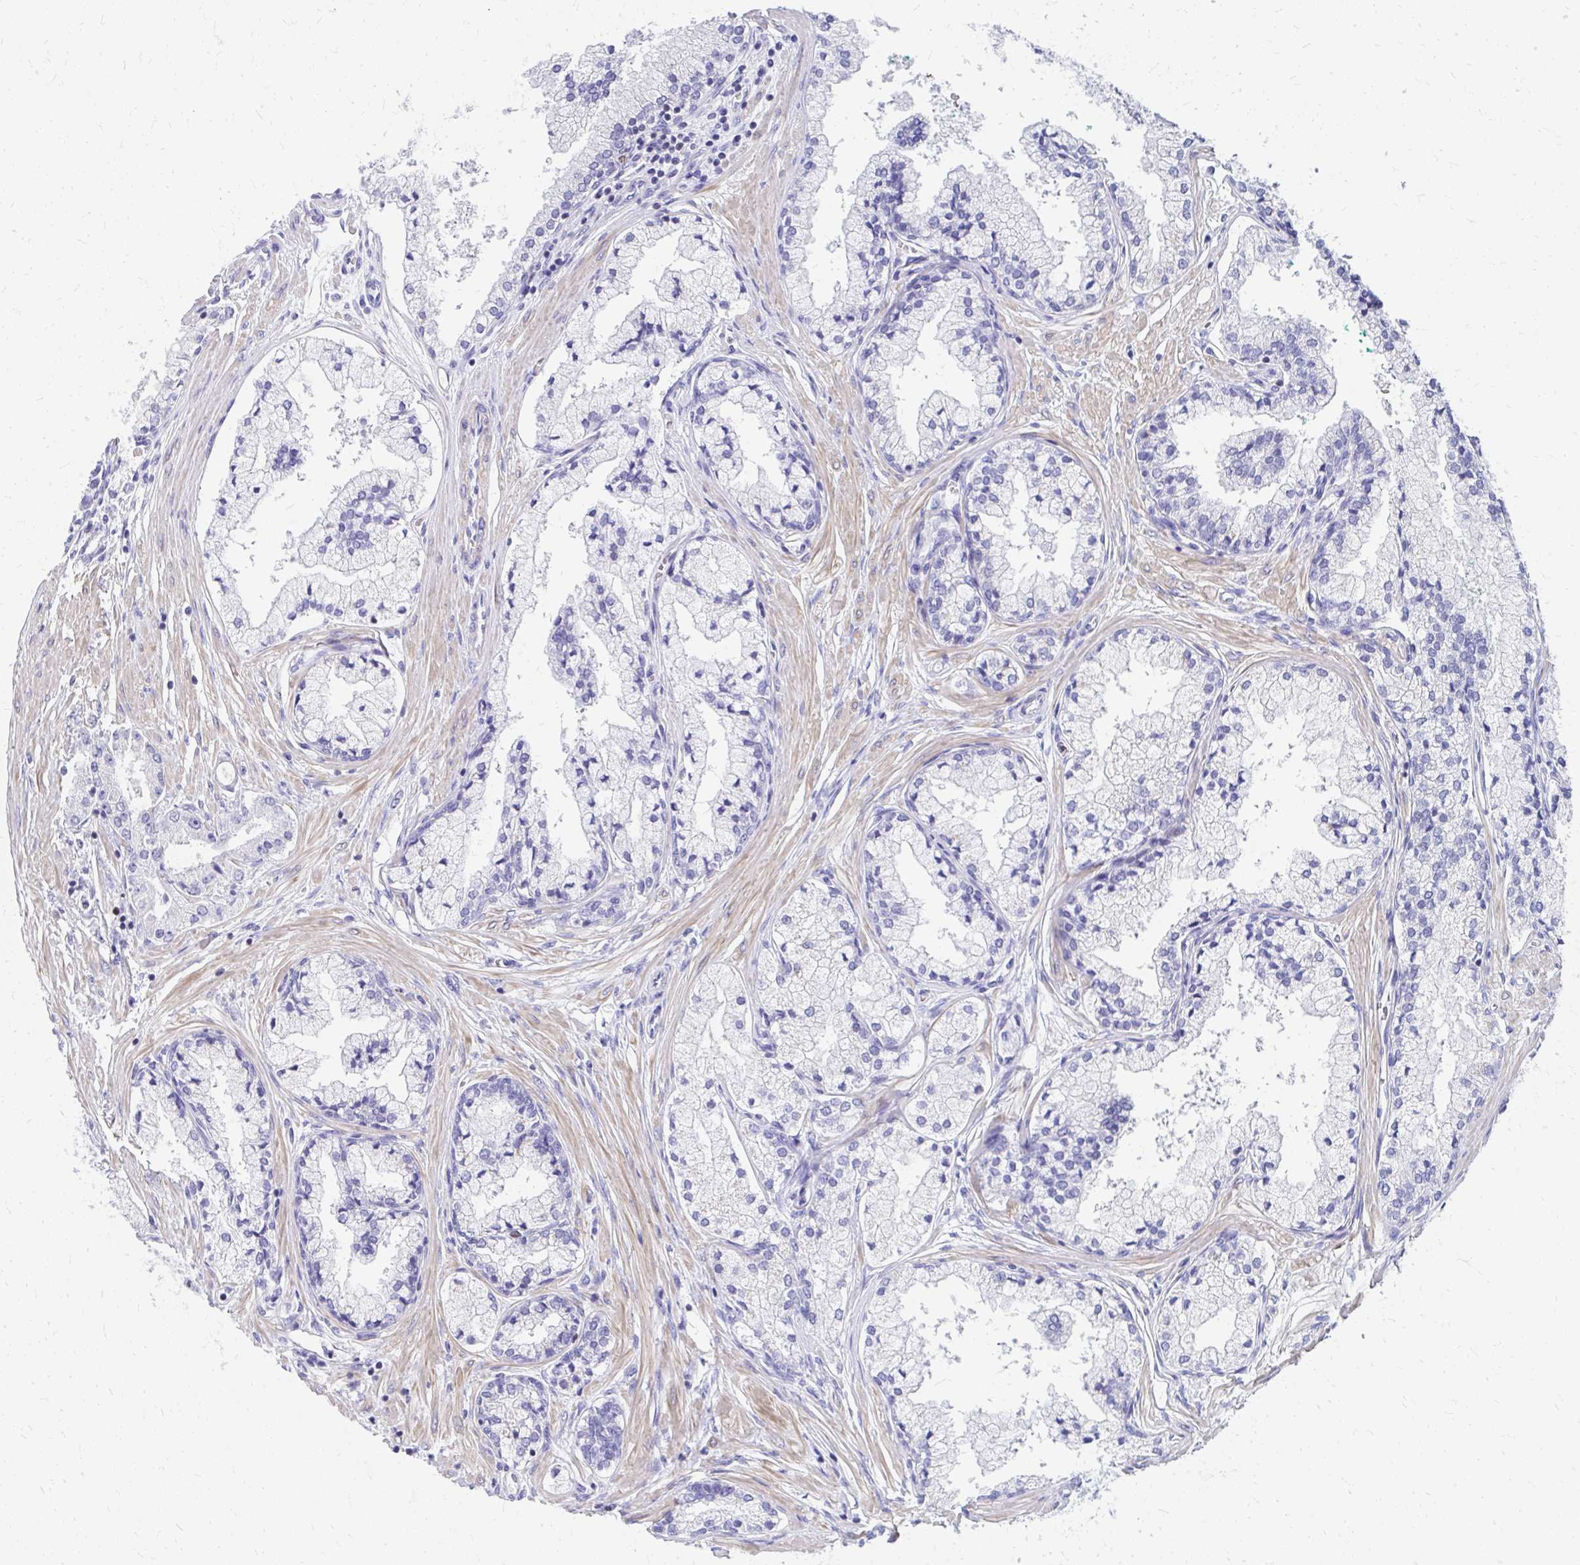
{"staining": {"intensity": "negative", "quantity": "none", "location": "none"}, "tissue": "prostate cancer", "cell_type": "Tumor cells", "image_type": "cancer", "snomed": [{"axis": "morphology", "description": "Adenocarcinoma, High grade"}, {"axis": "topography", "description": "Prostate"}], "caption": "Immunohistochemical staining of prostate cancer (adenocarcinoma (high-grade)) reveals no significant positivity in tumor cells.", "gene": "RUNX3", "patient": {"sex": "male", "age": 66}}